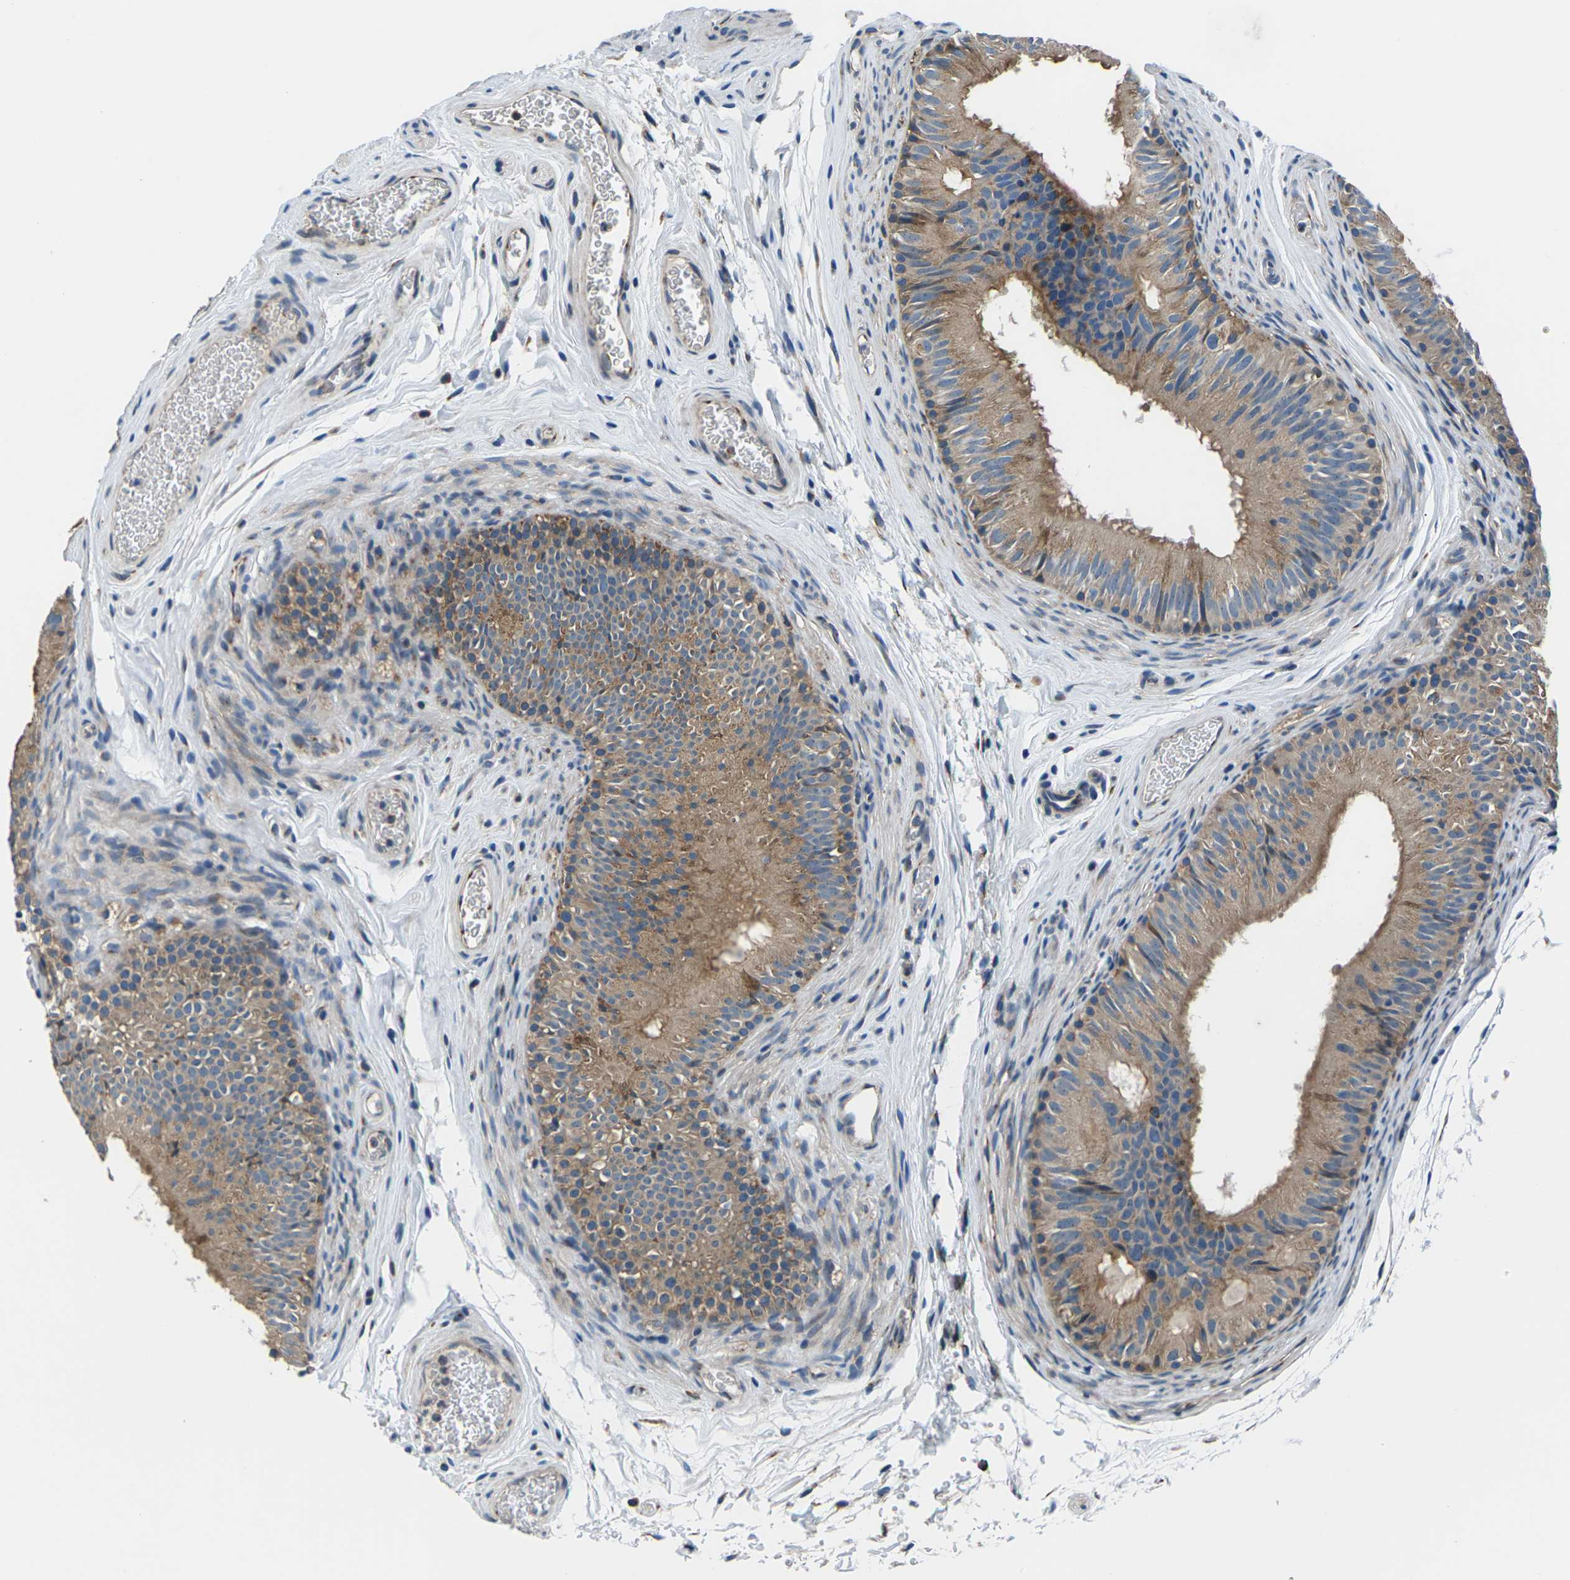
{"staining": {"intensity": "moderate", "quantity": ">75%", "location": "cytoplasmic/membranous"}, "tissue": "epididymis", "cell_type": "Glandular cells", "image_type": "normal", "snomed": [{"axis": "morphology", "description": "Normal tissue, NOS"}, {"axis": "topography", "description": "Epididymis"}], "caption": "Normal epididymis shows moderate cytoplasmic/membranous positivity in about >75% of glandular cells, visualized by immunohistochemistry.", "gene": "GABRP", "patient": {"sex": "male", "age": 36}}